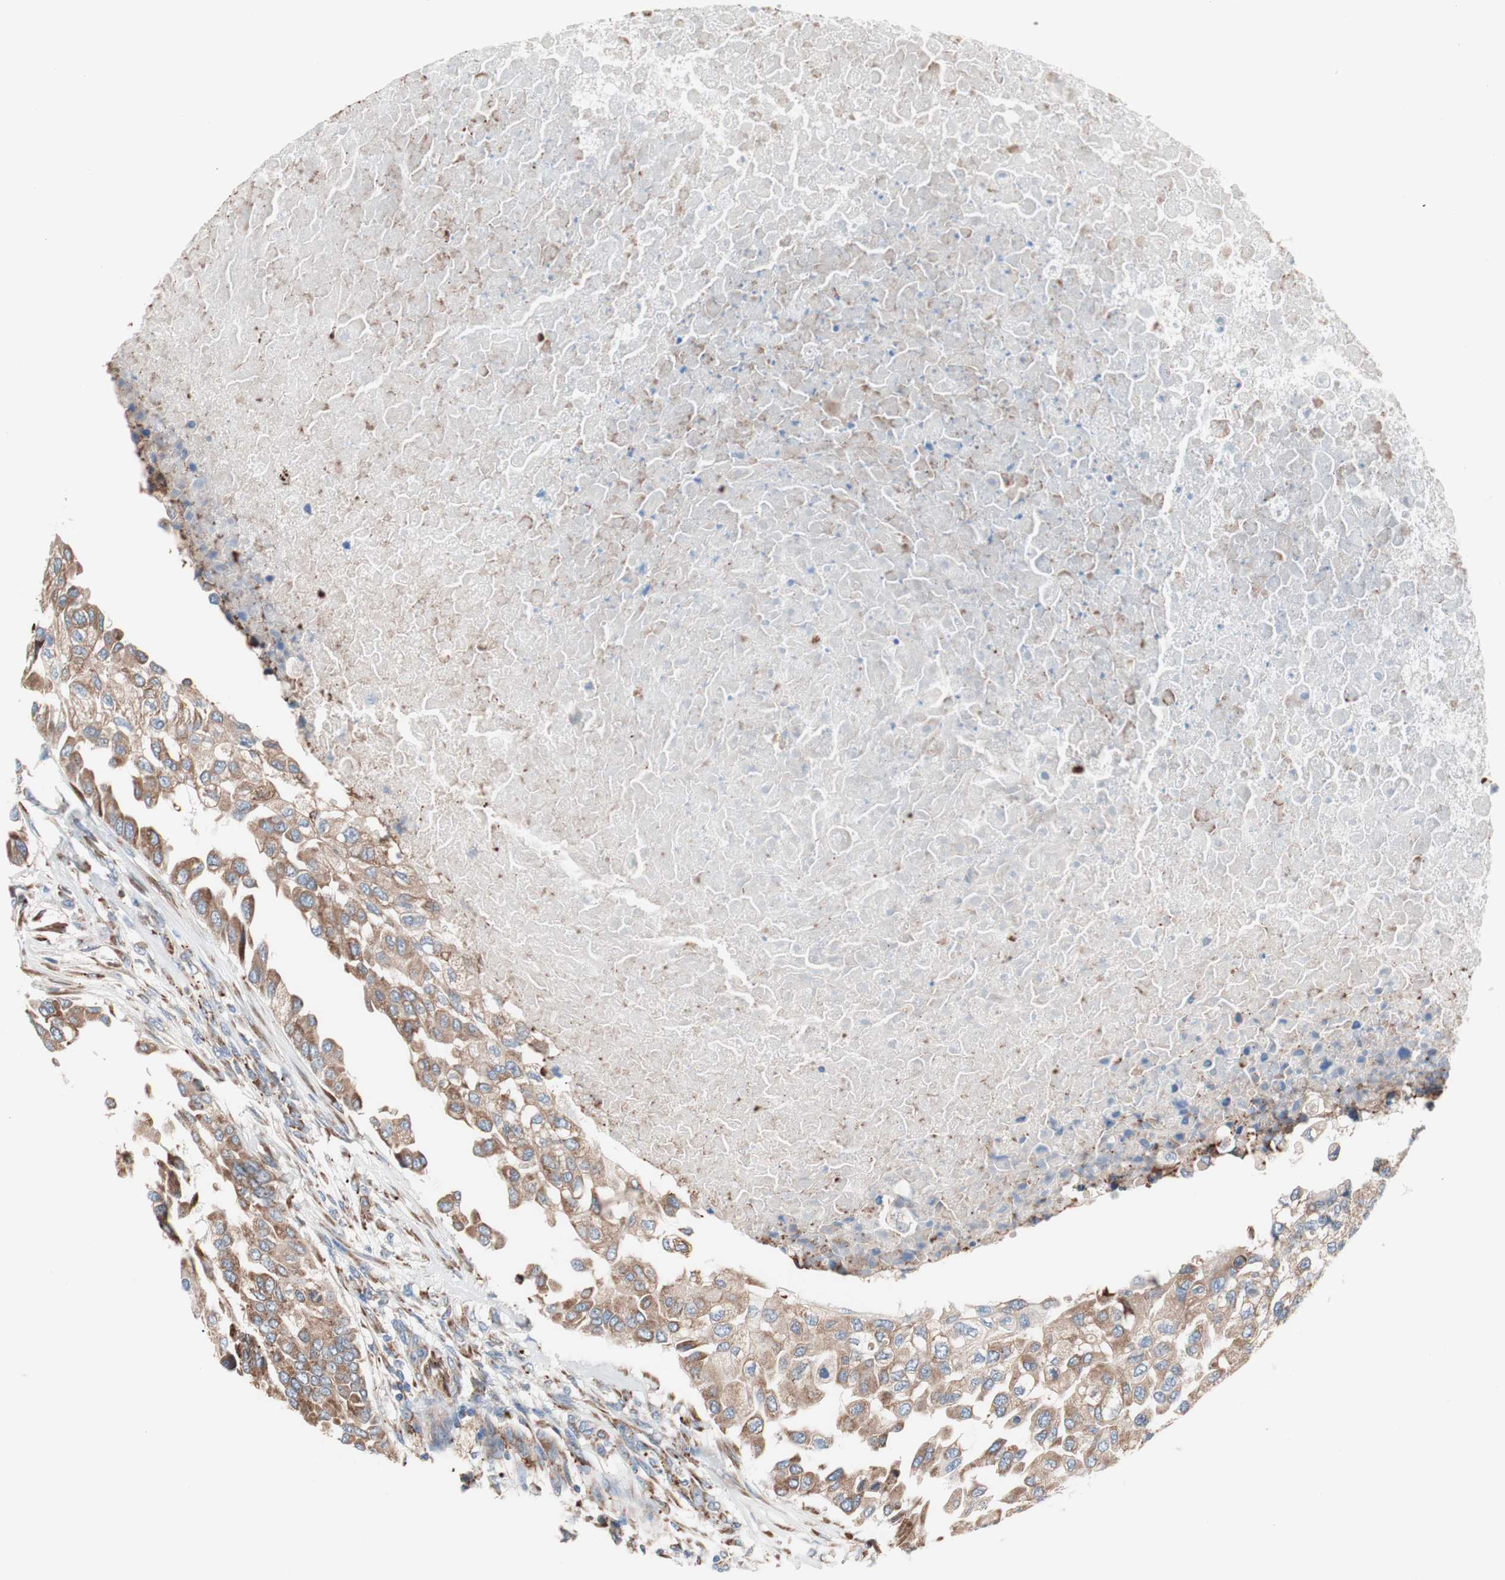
{"staining": {"intensity": "moderate", "quantity": ">75%", "location": "cytoplasmic/membranous"}, "tissue": "breast cancer", "cell_type": "Tumor cells", "image_type": "cancer", "snomed": [{"axis": "morphology", "description": "Normal tissue, NOS"}, {"axis": "morphology", "description": "Duct carcinoma"}, {"axis": "topography", "description": "Breast"}], "caption": "Immunohistochemical staining of human breast cancer displays medium levels of moderate cytoplasmic/membranous positivity in approximately >75% of tumor cells.", "gene": "SLC27A4", "patient": {"sex": "female", "age": 49}}